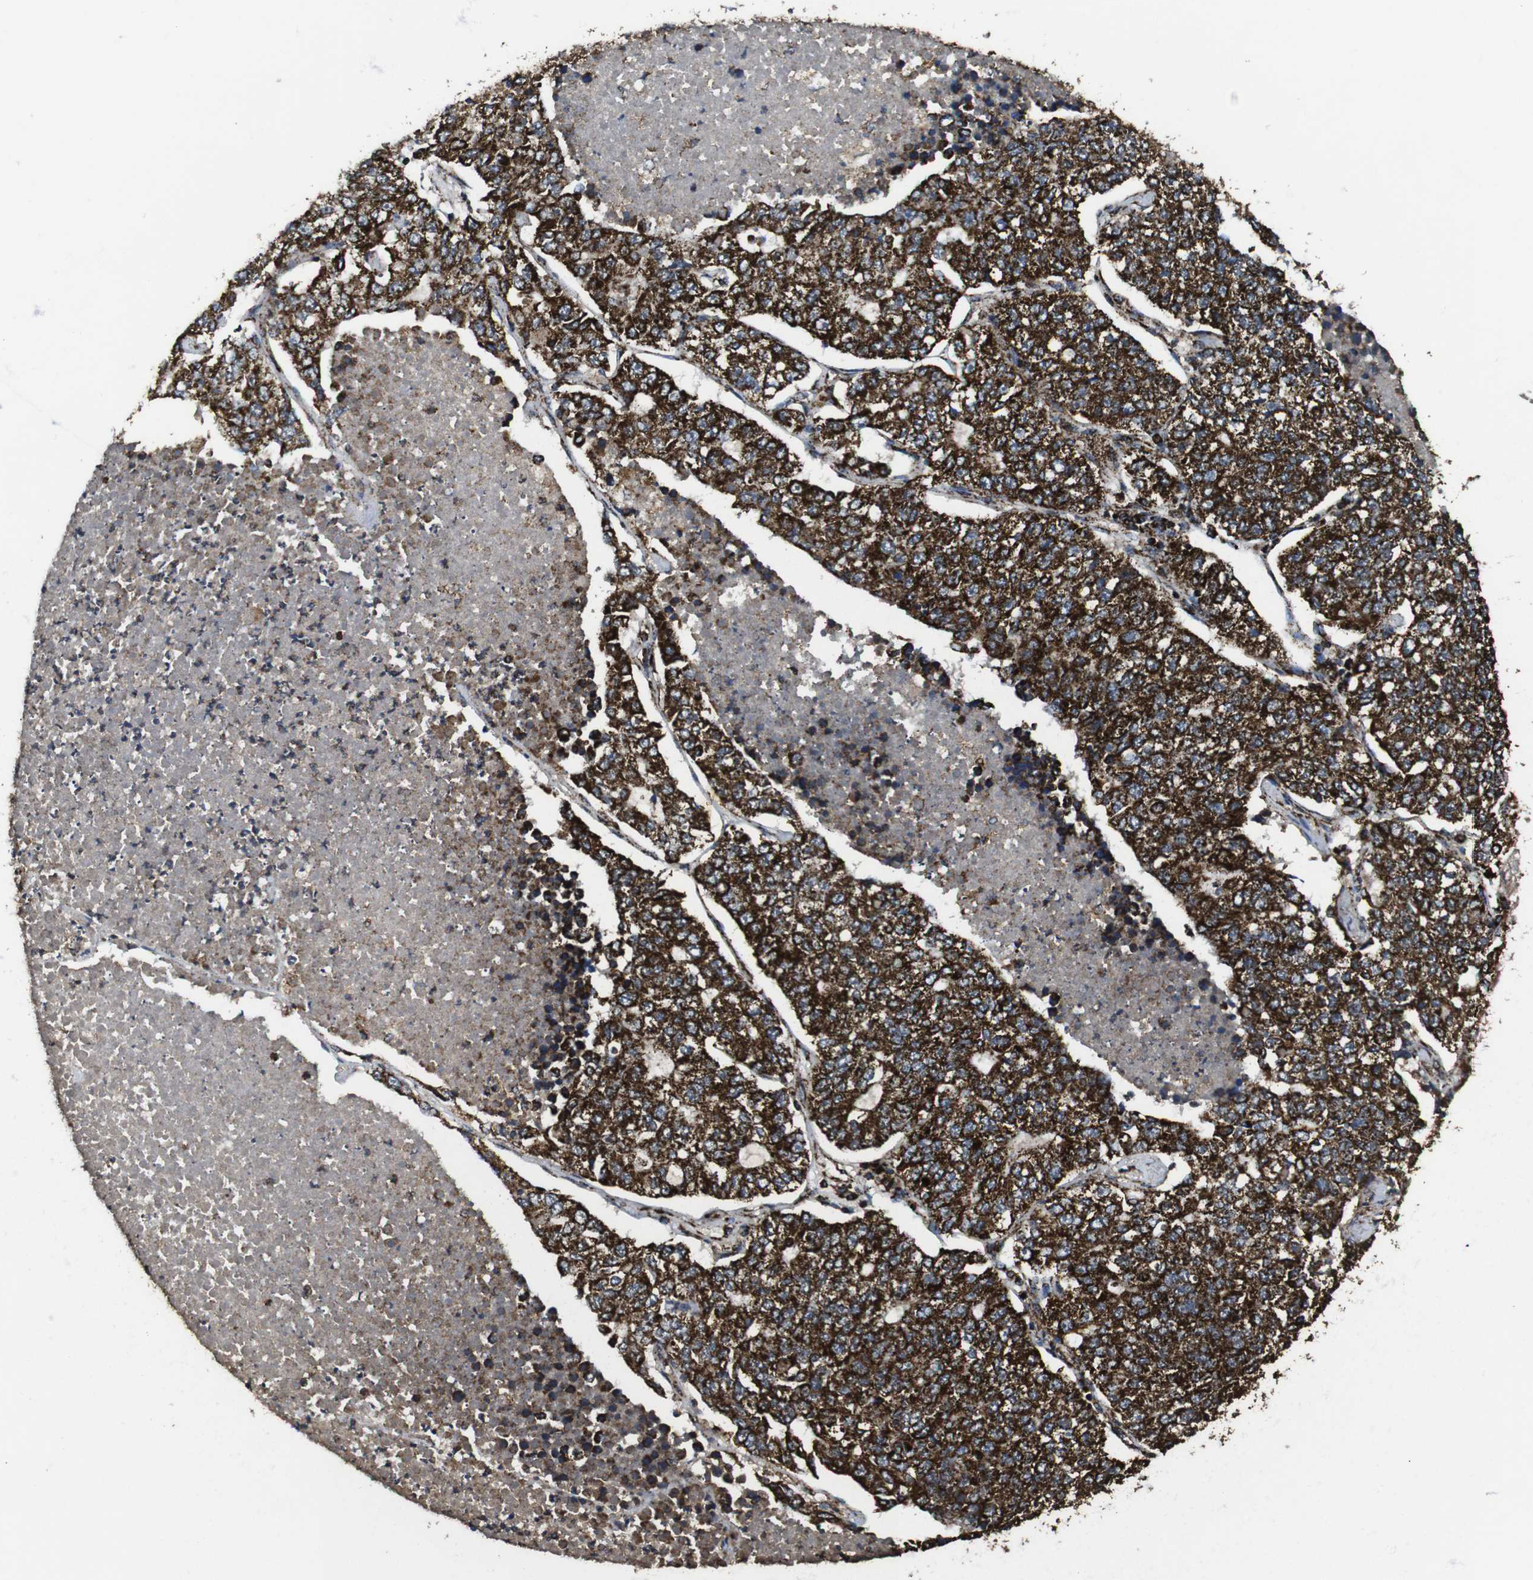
{"staining": {"intensity": "strong", "quantity": ">75%", "location": "cytoplasmic/membranous"}, "tissue": "lung cancer", "cell_type": "Tumor cells", "image_type": "cancer", "snomed": [{"axis": "morphology", "description": "Adenocarcinoma, NOS"}, {"axis": "topography", "description": "Lung"}], "caption": "High-power microscopy captured an immunohistochemistry (IHC) photomicrograph of adenocarcinoma (lung), revealing strong cytoplasmic/membranous positivity in about >75% of tumor cells. (IHC, brightfield microscopy, high magnification).", "gene": "ATP5F1A", "patient": {"sex": "male", "age": 49}}